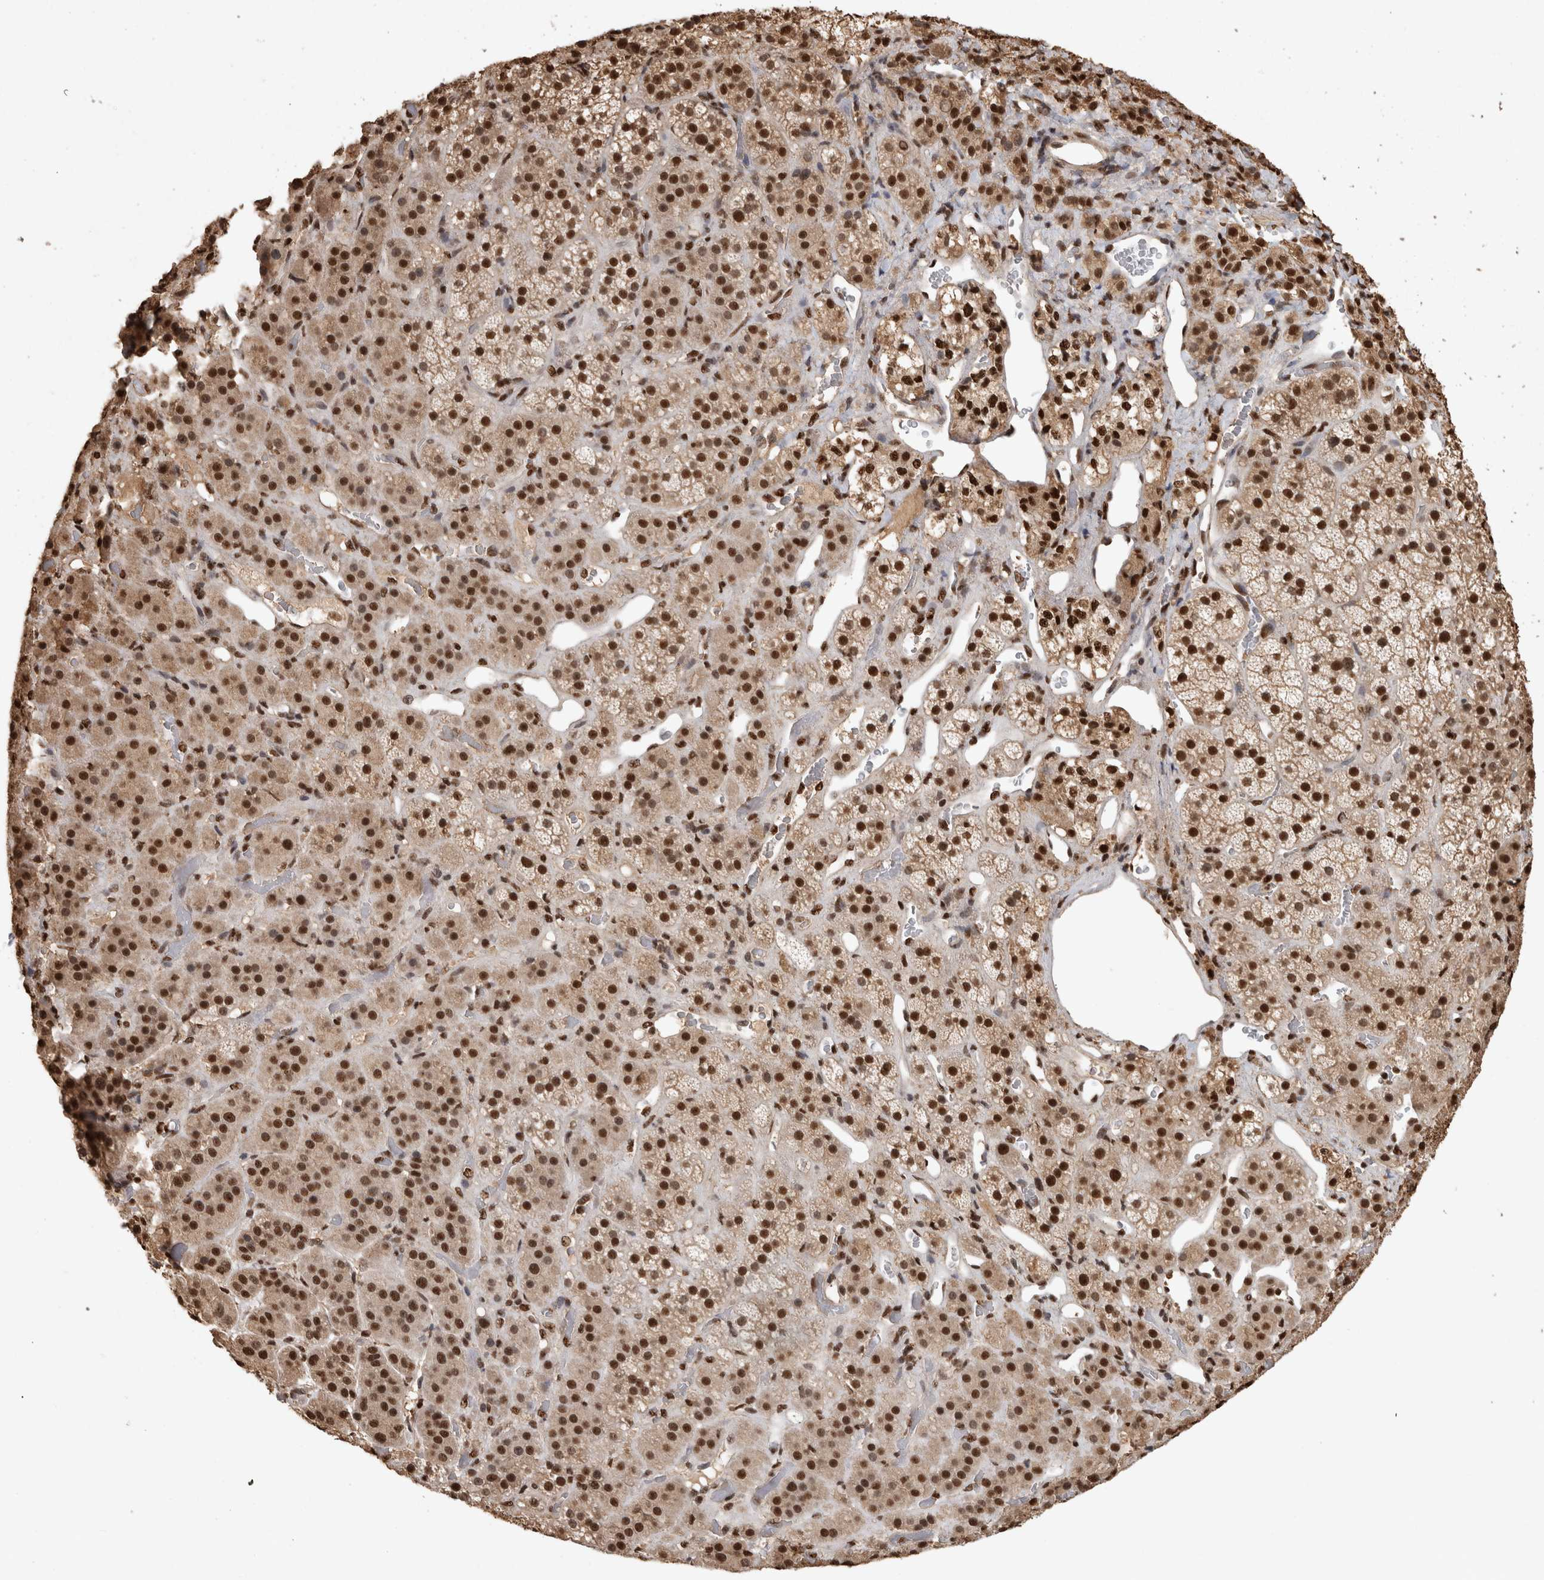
{"staining": {"intensity": "strong", "quantity": ">75%", "location": "nuclear"}, "tissue": "adrenal gland", "cell_type": "Glandular cells", "image_type": "normal", "snomed": [{"axis": "morphology", "description": "Normal tissue, NOS"}, {"axis": "topography", "description": "Adrenal gland"}], "caption": "Adrenal gland stained with immunohistochemistry demonstrates strong nuclear expression in about >75% of glandular cells. The staining was performed using DAB to visualize the protein expression in brown, while the nuclei were stained in blue with hematoxylin (Magnification: 20x).", "gene": "RAD50", "patient": {"sex": "male", "age": 57}}